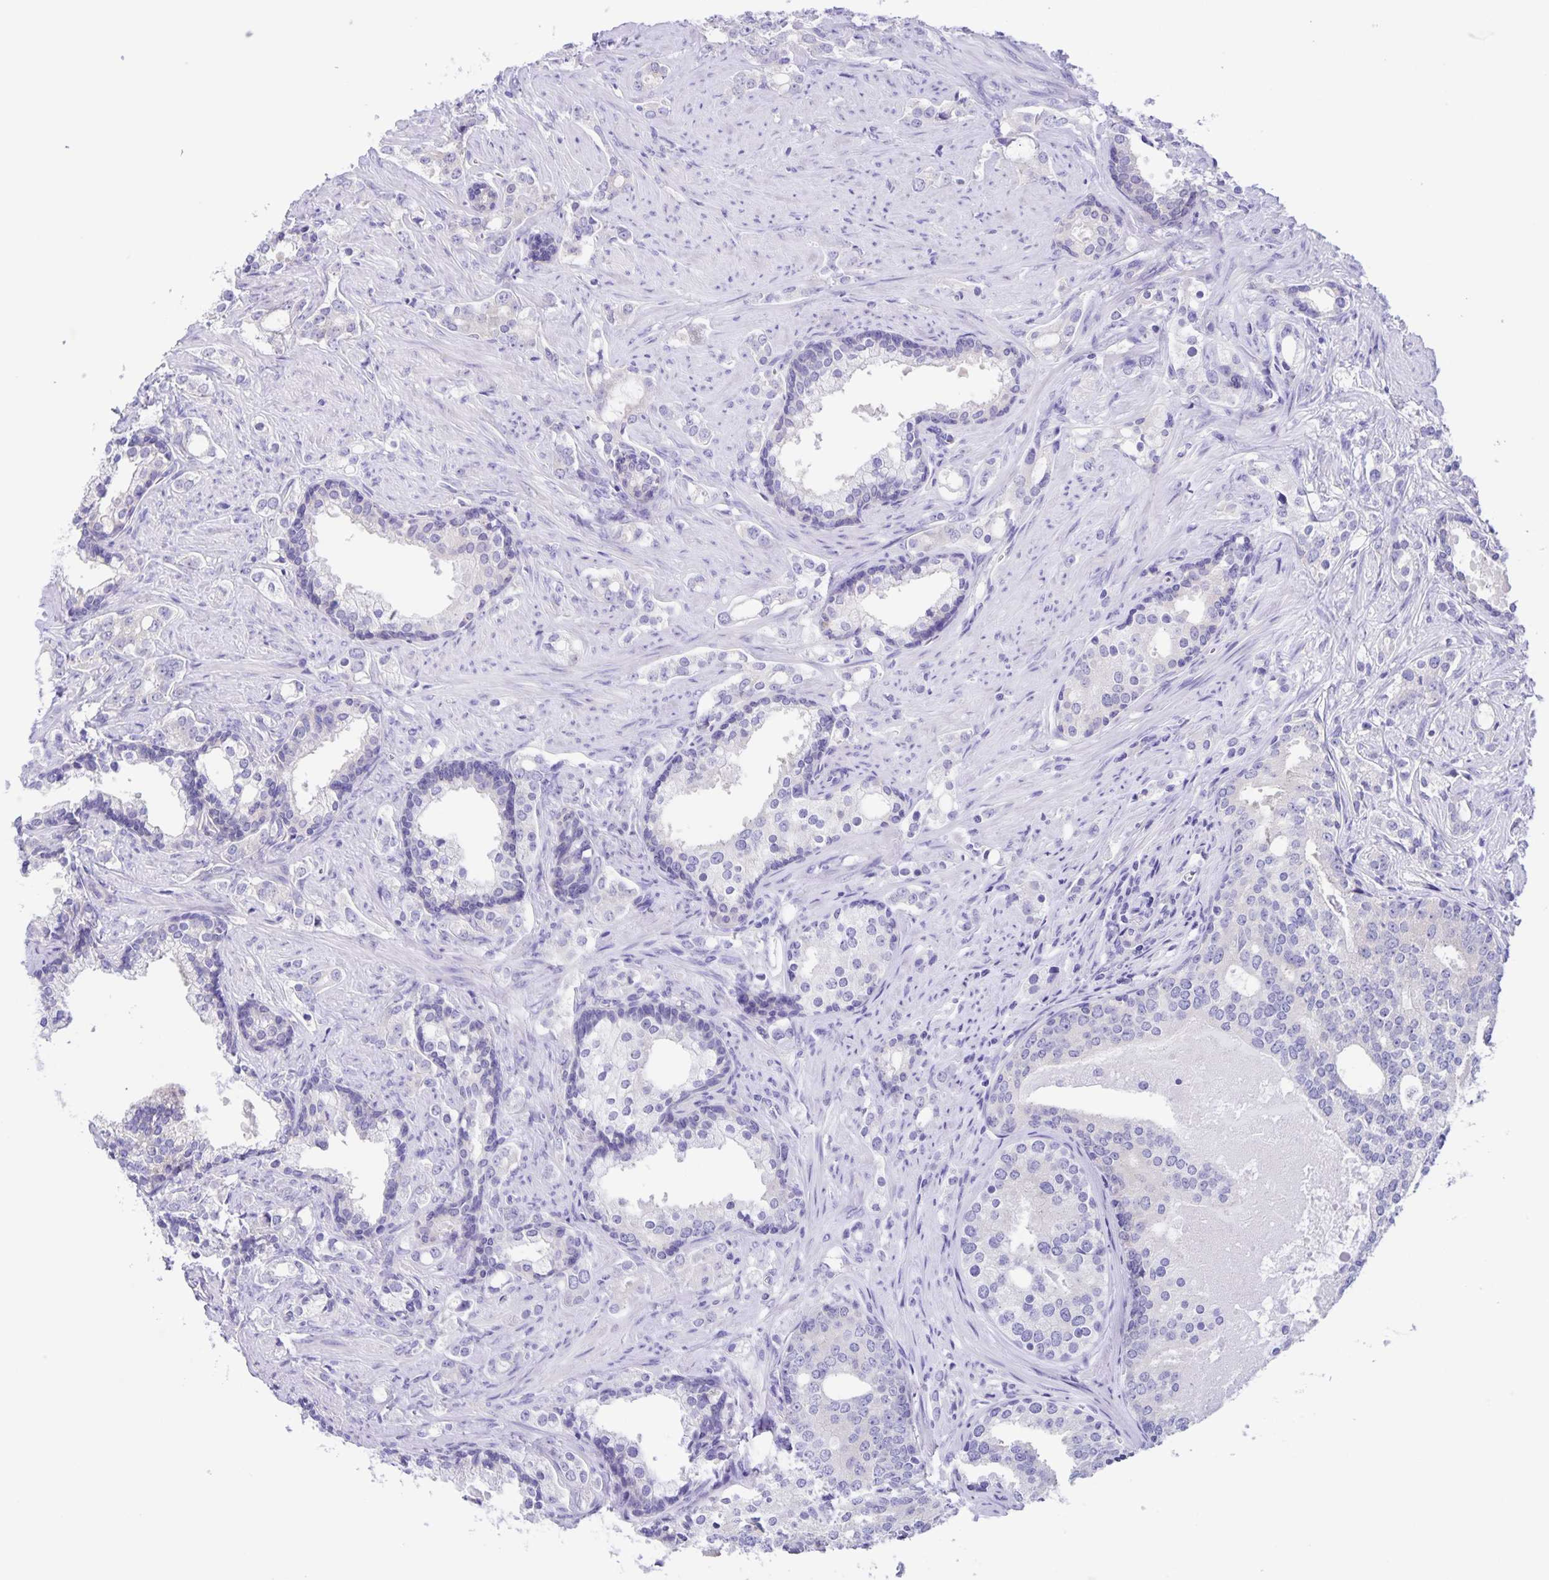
{"staining": {"intensity": "negative", "quantity": "none", "location": "none"}, "tissue": "prostate cancer", "cell_type": "Tumor cells", "image_type": "cancer", "snomed": [{"axis": "morphology", "description": "Adenocarcinoma, Medium grade"}, {"axis": "topography", "description": "Prostate"}], "caption": "High power microscopy image of an immunohistochemistry (IHC) histopathology image of prostate cancer (medium-grade adenocarcinoma), revealing no significant positivity in tumor cells.", "gene": "CAPSL", "patient": {"sex": "male", "age": 57}}